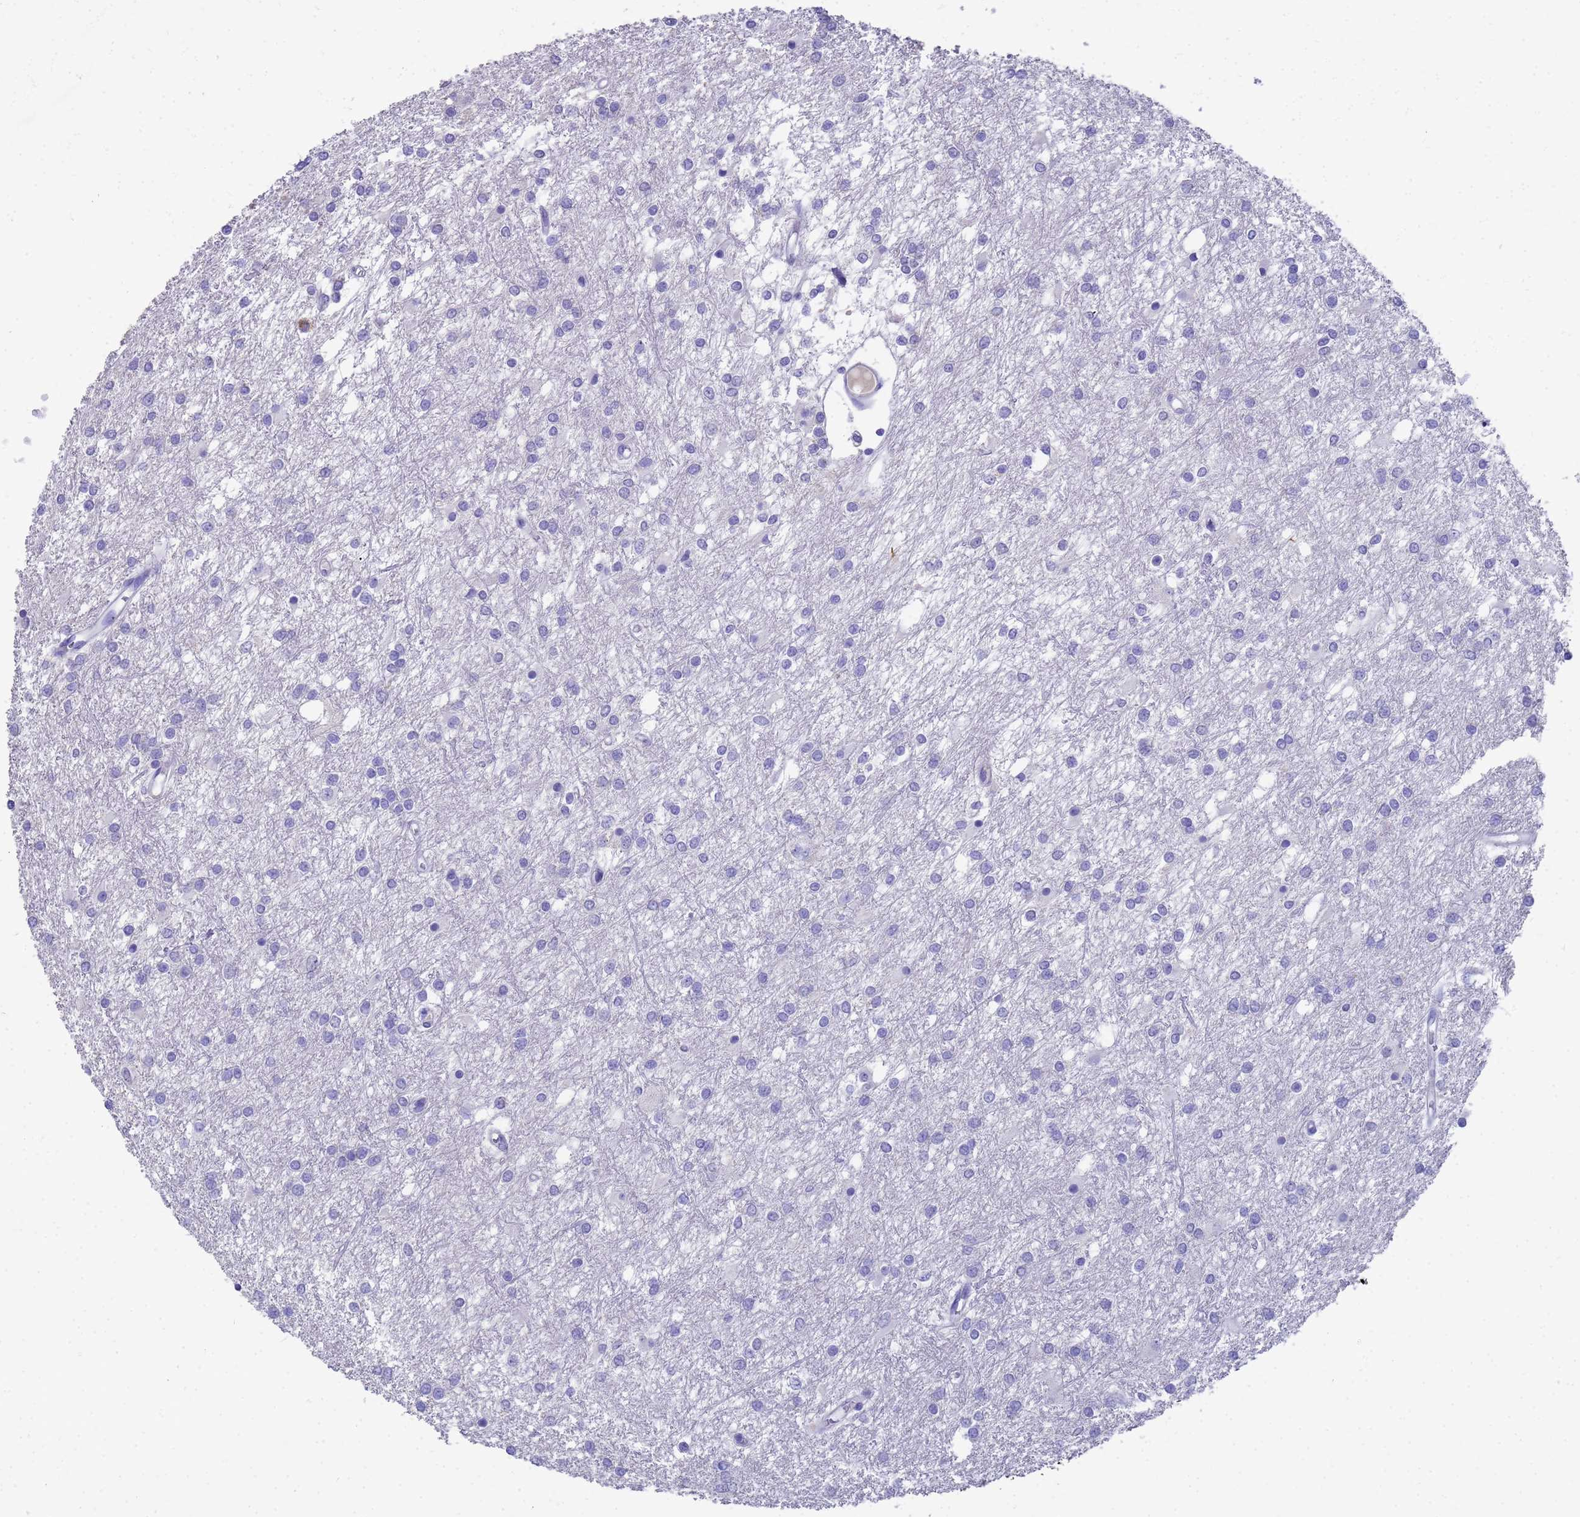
{"staining": {"intensity": "negative", "quantity": "none", "location": "none"}, "tissue": "glioma", "cell_type": "Tumor cells", "image_type": "cancer", "snomed": [{"axis": "morphology", "description": "Glioma, malignant, High grade"}, {"axis": "topography", "description": "Brain"}], "caption": "IHC micrograph of neoplastic tissue: human glioma stained with DAB (3,3'-diaminobenzidine) demonstrates no significant protein positivity in tumor cells.", "gene": "MS4A13", "patient": {"sex": "female", "age": 50}}